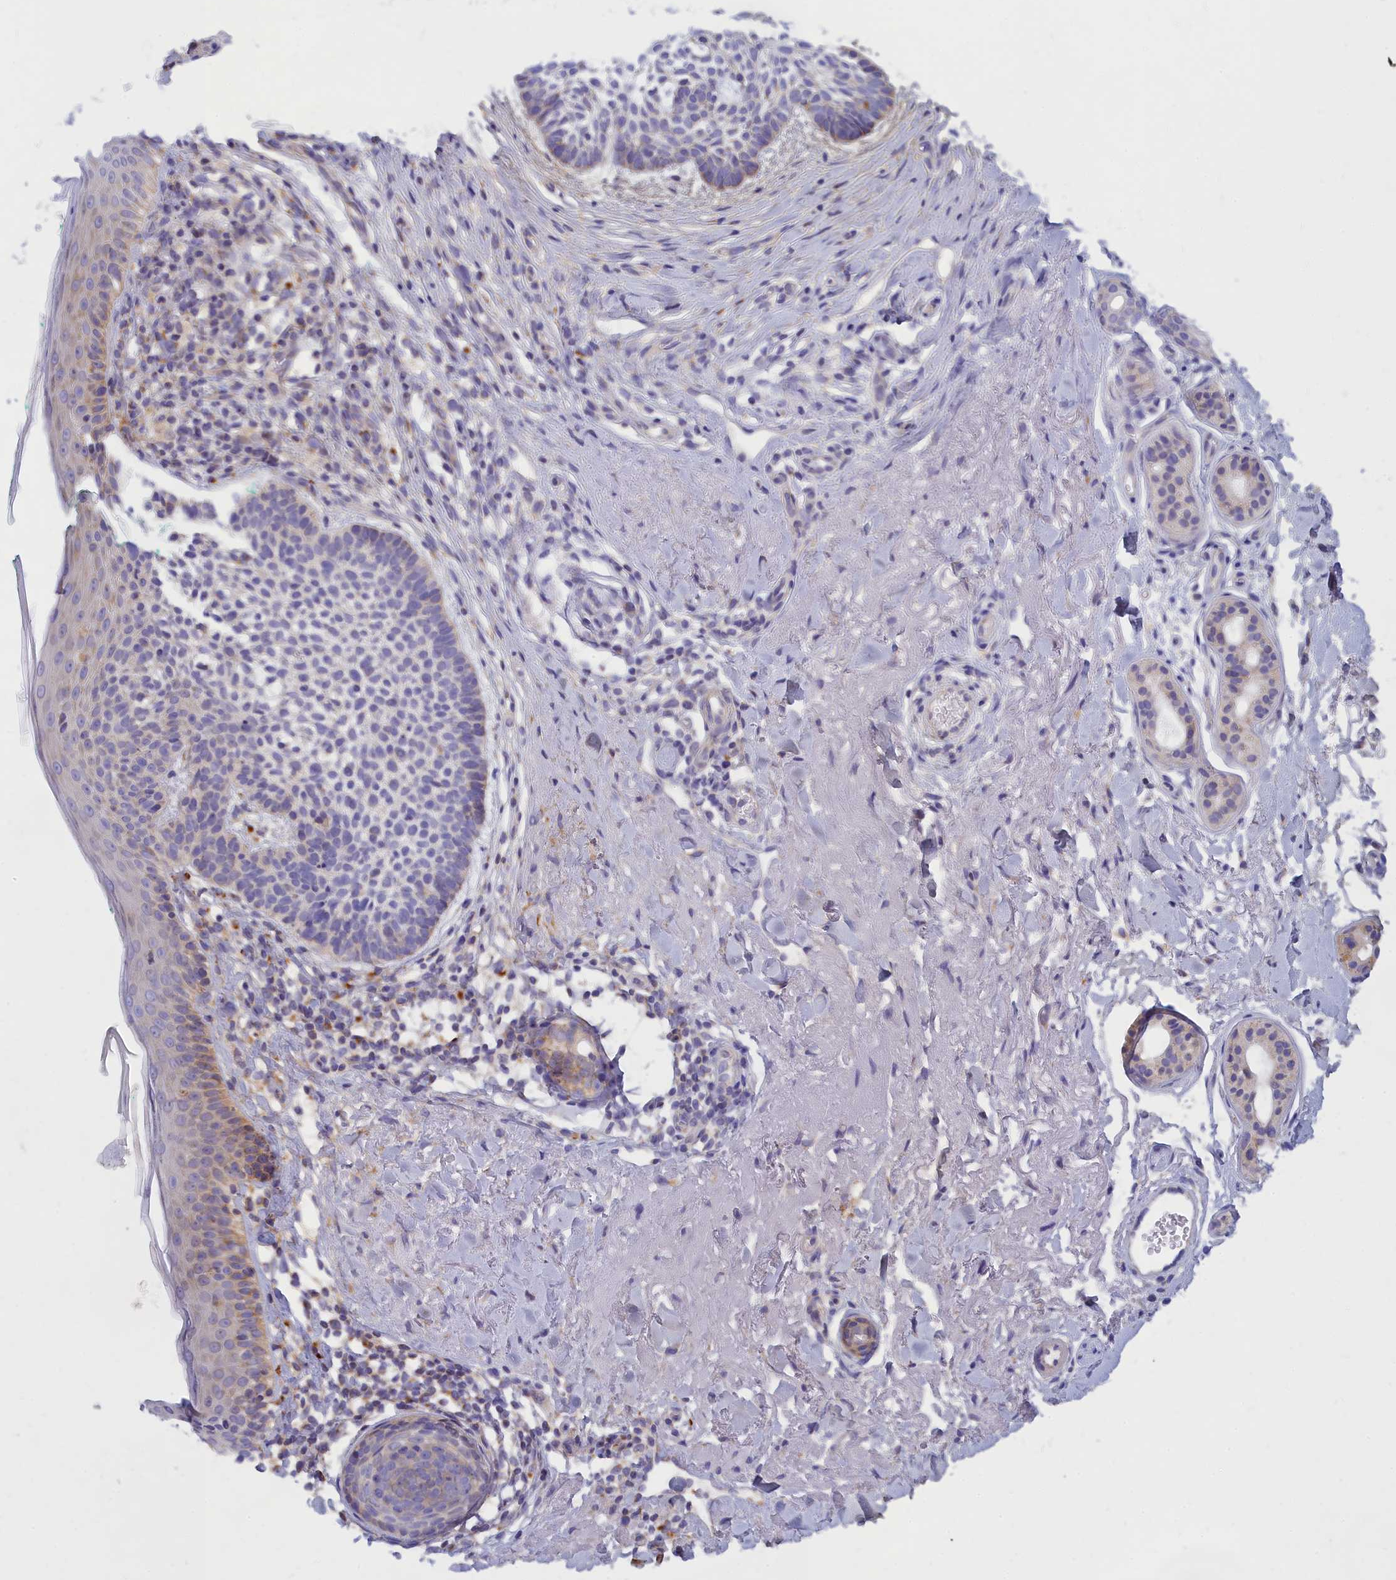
{"staining": {"intensity": "weak", "quantity": "<25%", "location": "cytoplasmic/membranous"}, "tissue": "skin cancer", "cell_type": "Tumor cells", "image_type": "cancer", "snomed": [{"axis": "morphology", "description": "Basal cell carcinoma"}, {"axis": "topography", "description": "Skin"}], "caption": "Tumor cells are negative for brown protein staining in basal cell carcinoma (skin). (Immunohistochemistry (ihc), brightfield microscopy, high magnification).", "gene": "TMEM30B", "patient": {"sex": "male", "age": 71}}